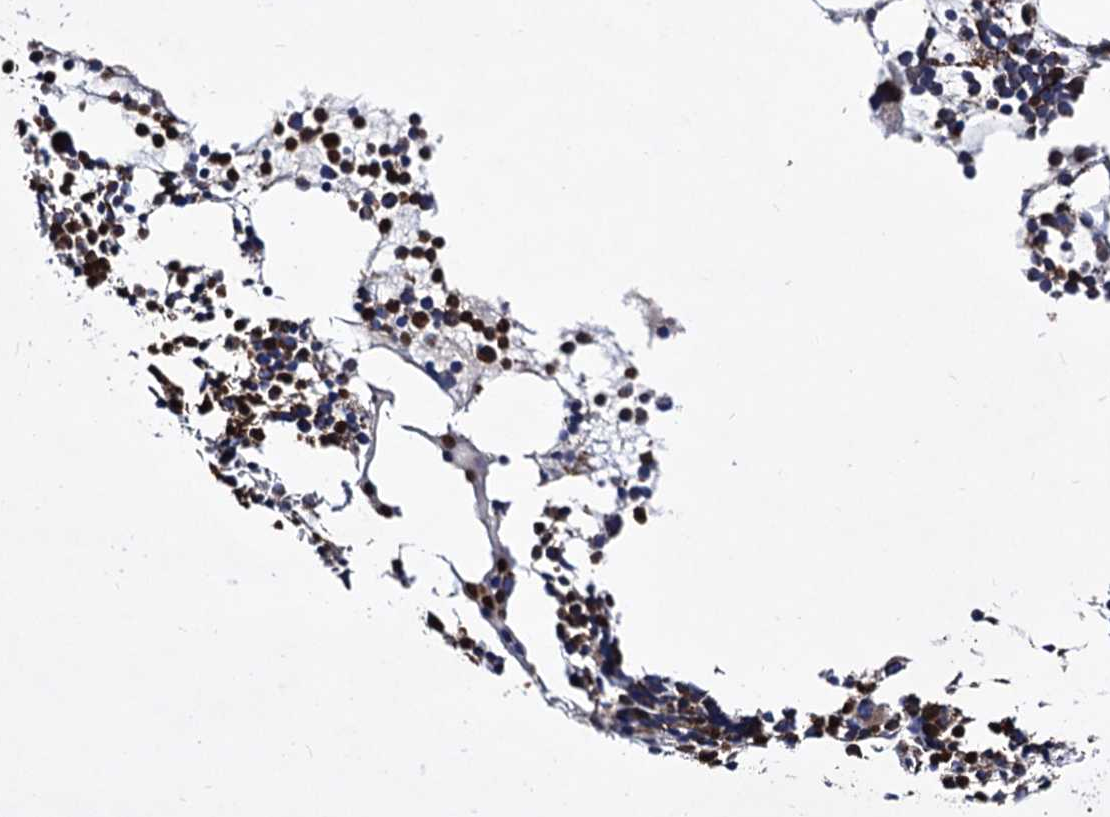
{"staining": {"intensity": "strong", "quantity": ">75%", "location": "cytoplasmic/membranous"}, "tissue": "bone marrow", "cell_type": "Hematopoietic cells", "image_type": "normal", "snomed": [{"axis": "morphology", "description": "Normal tissue, NOS"}, {"axis": "topography", "description": "Bone marrow"}], "caption": "A high-resolution image shows immunohistochemistry staining of benign bone marrow, which exhibits strong cytoplasmic/membranous expression in about >75% of hematopoietic cells.", "gene": "ACAD9", "patient": {"sex": "female", "age": 89}}